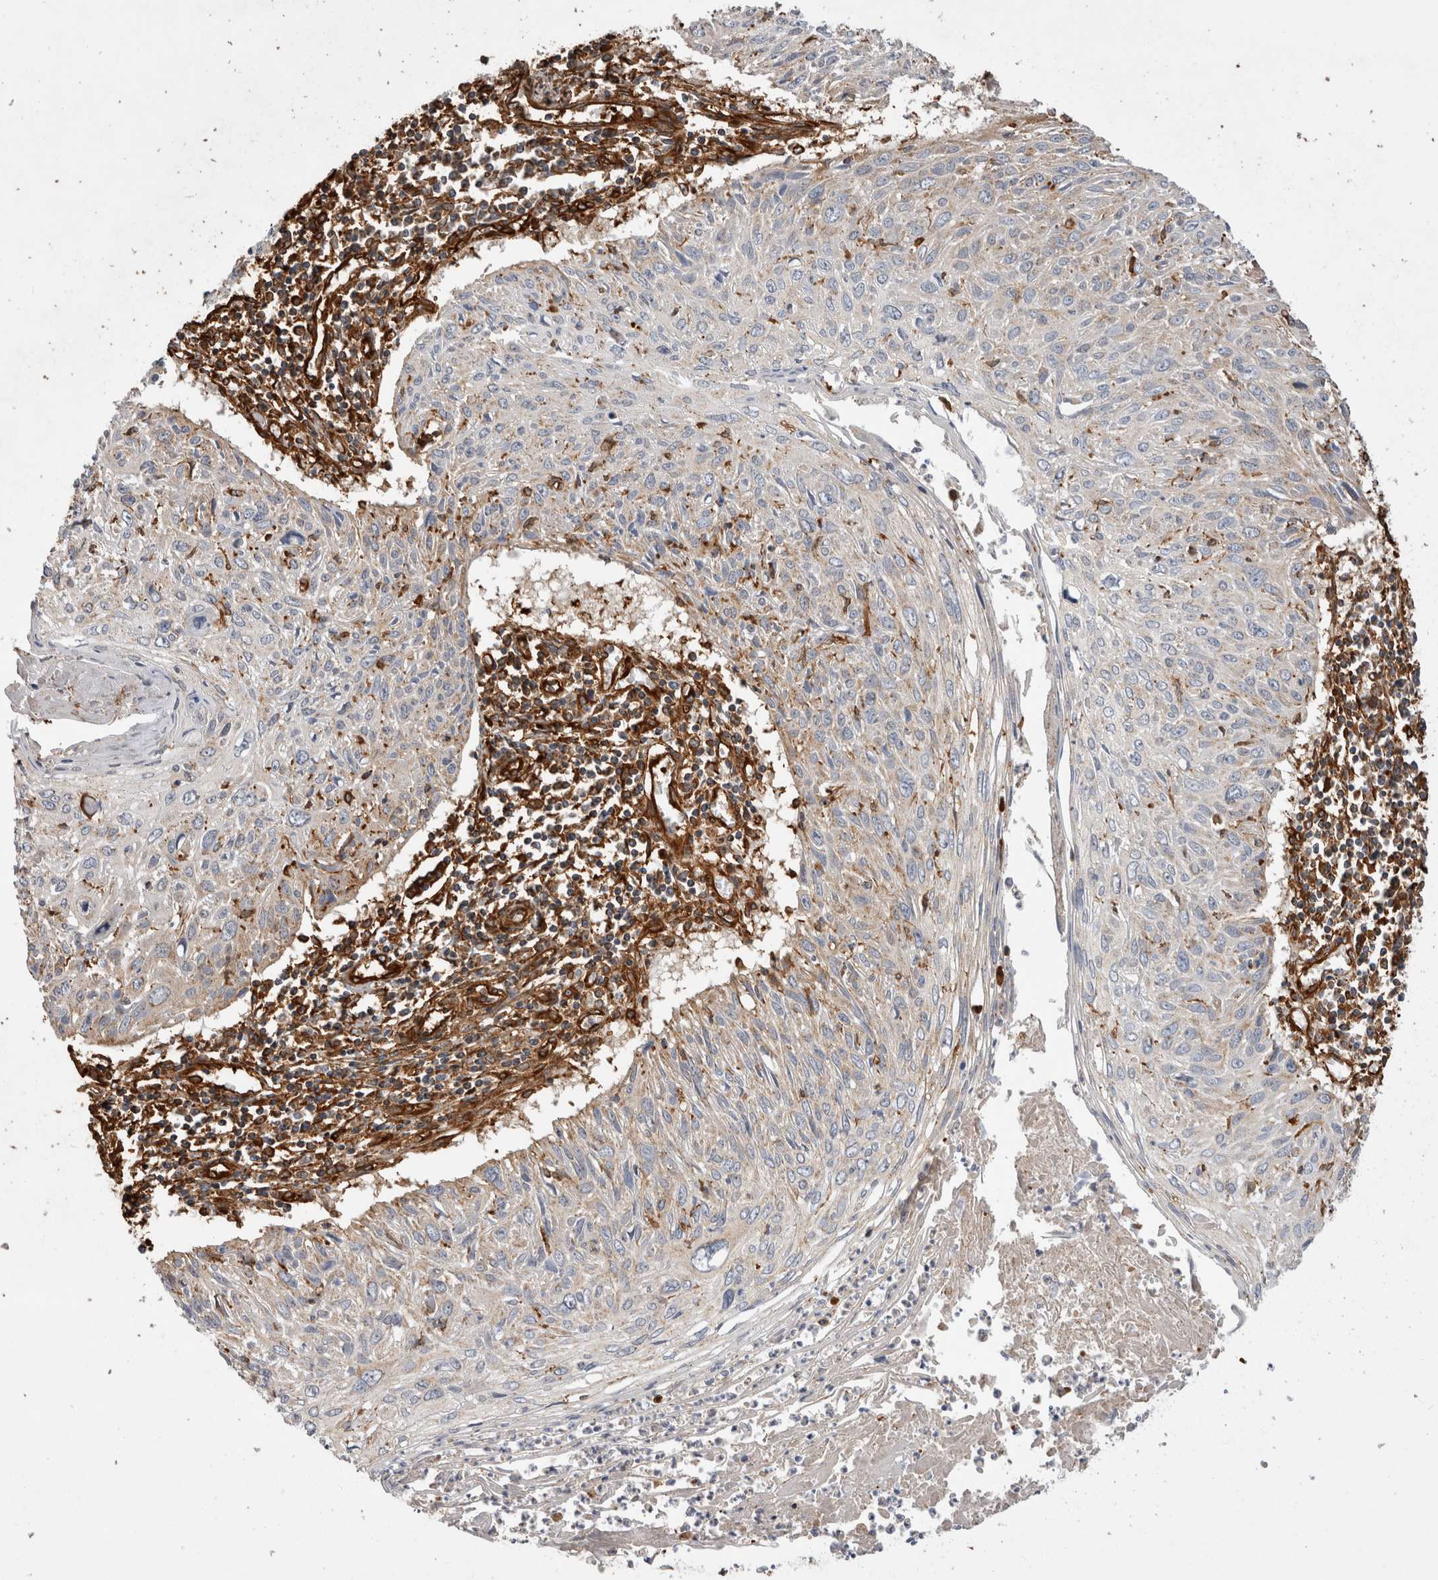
{"staining": {"intensity": "negative", "quantity": "none", "location": "none"}, "tissue": "cervical cancer", "cell_type": "Tumor cells", "image_type": "cancer", "snomed": [{"axis": "morphology", "description": "Squamous cell carcinoma, NOS"}, {"axis": "topography", "description": "Cervix"}], "caption": "Squamous cell carcinoma (cervical) was stained to show a protein in brown. There is no significant staining in tumor cells.", "gene": "ZNF397", "patient": {"sex": "female", "age": 51}}